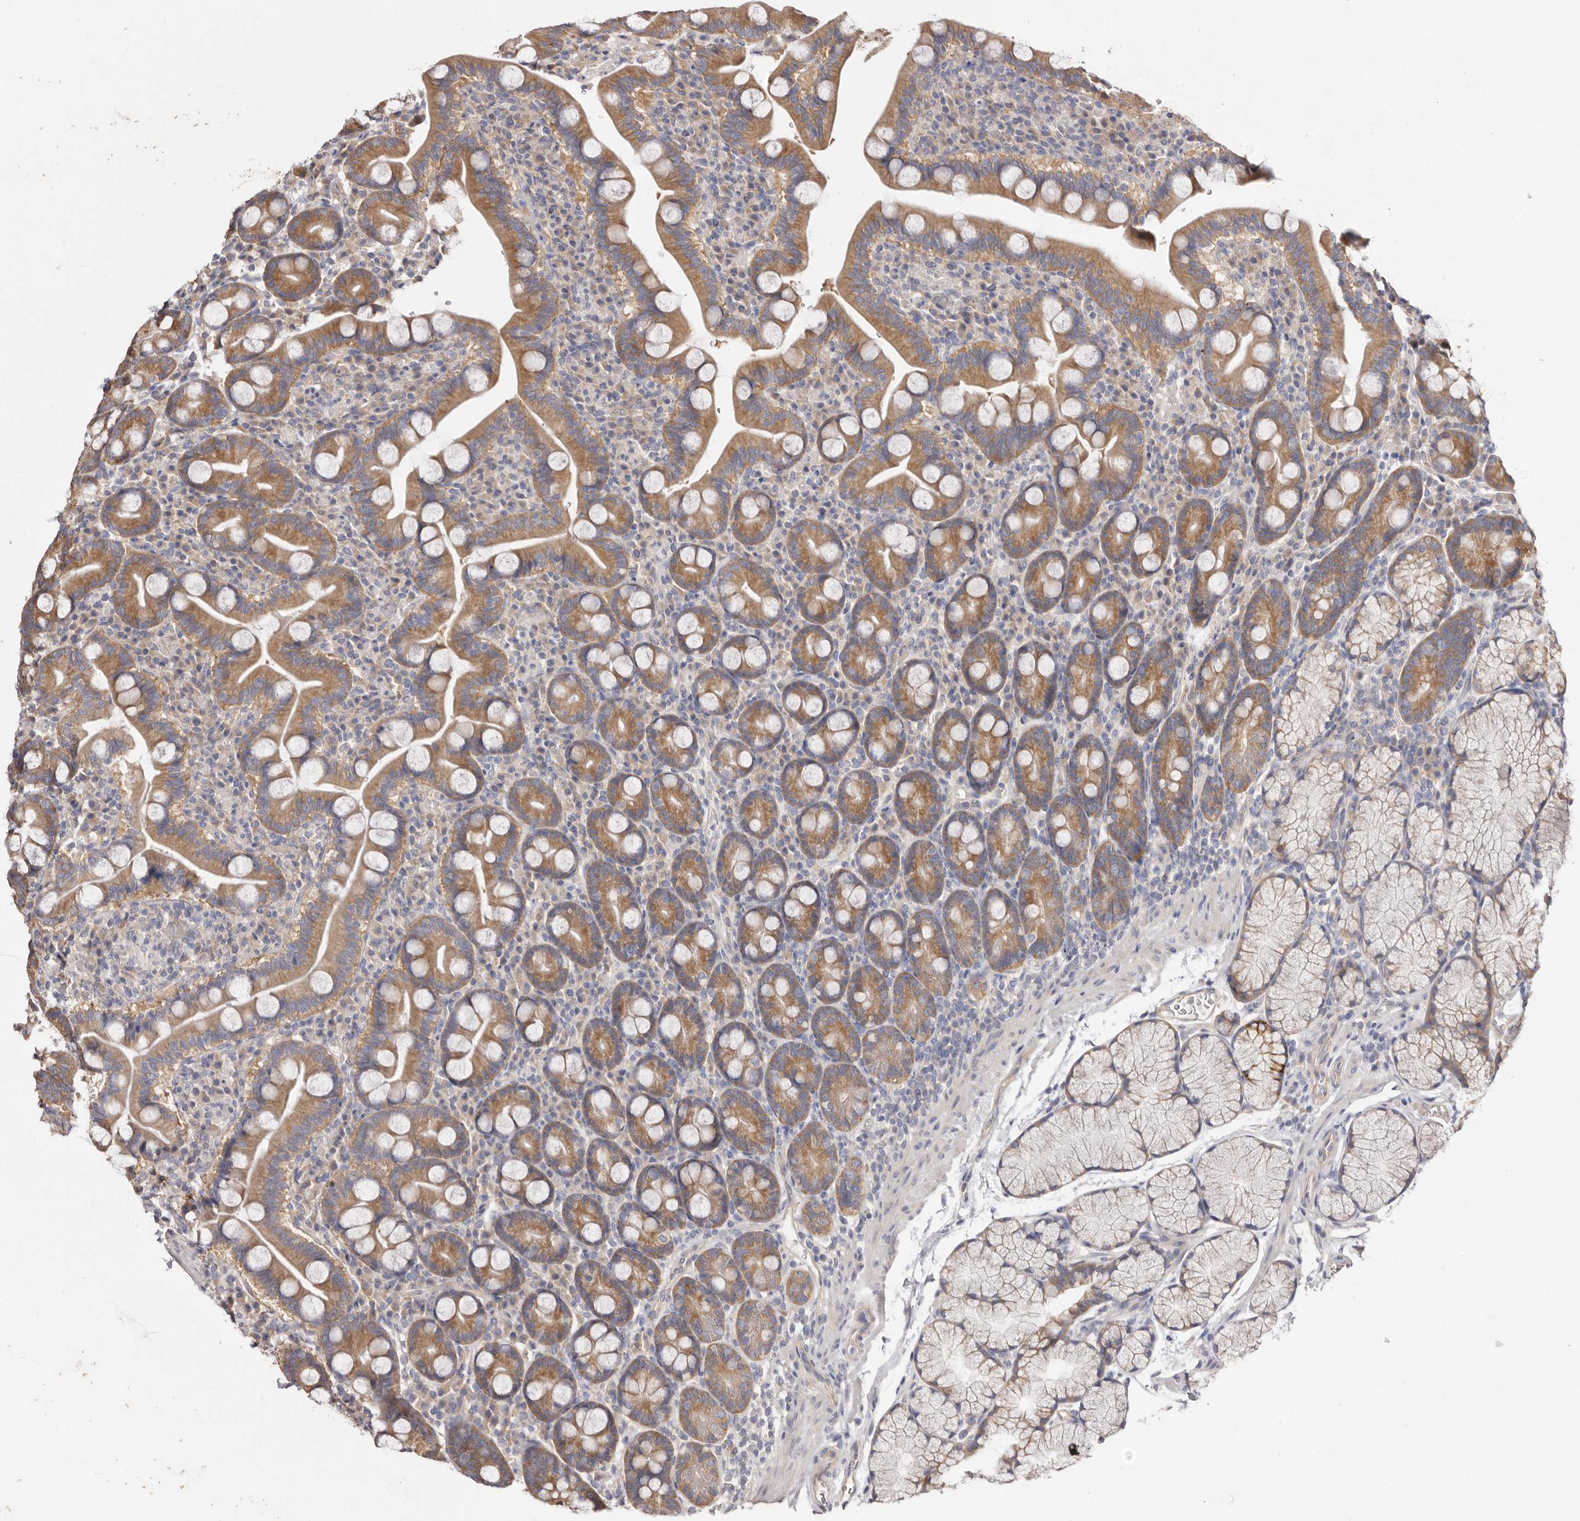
{"staining": {"intensity": "moderate", "quantity": ">75%", "location": "cytoplasmic/membranous"}, "tissue": "duodenum", "cell_type": "Glandular cells", "image_type": "normal", "snomed": [{"axis": "morphology", "description": "Normal tissue, NOS"}, {"axis": "topography", "description": "Duodenum"}], "caption": "Duodenum stained for a protein (brown) reveals moderate cytoplasmic/membranous positive staining in approximately >75% of glandular cells.", "gene": "FAM167B", "patient": {"sex": "male", "age": 35}}